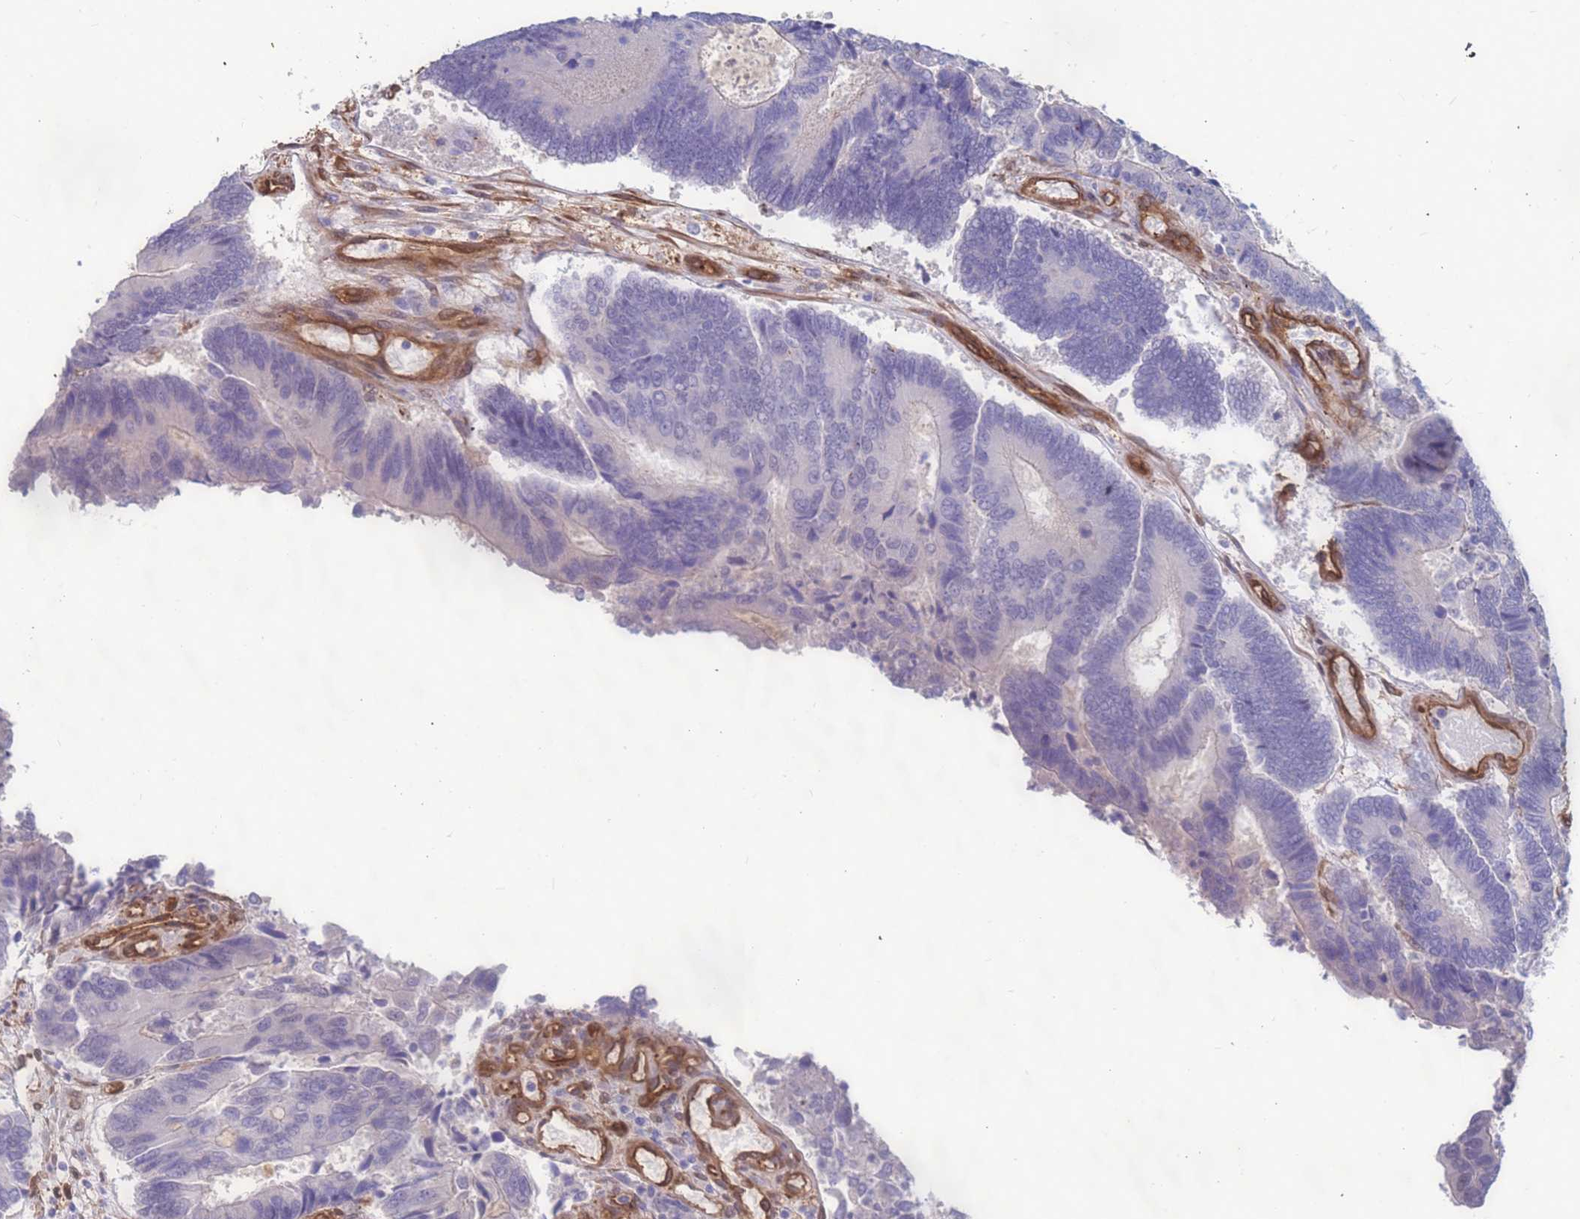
{"staining": {"intensity": "negative", "quantity": "none", "location": "none"}, "tissue": "colorectal cancer", "cell_type": "Tumor cells", "image_type": "cancer", "snomed": [{"axis": "morphology", "description": "Adenocarcinoma, NOS"}, {"axis": "topography", "description": "Colon"}], "caption": "This micrograph is of colorectal cancer stained with immunohistochemistry to label a protein in brown with the nuclei are counter-stained blue. There is no staining in tumor cells.", "gene": "EHD2", "patient": {"sex": "female", "age": 67}}